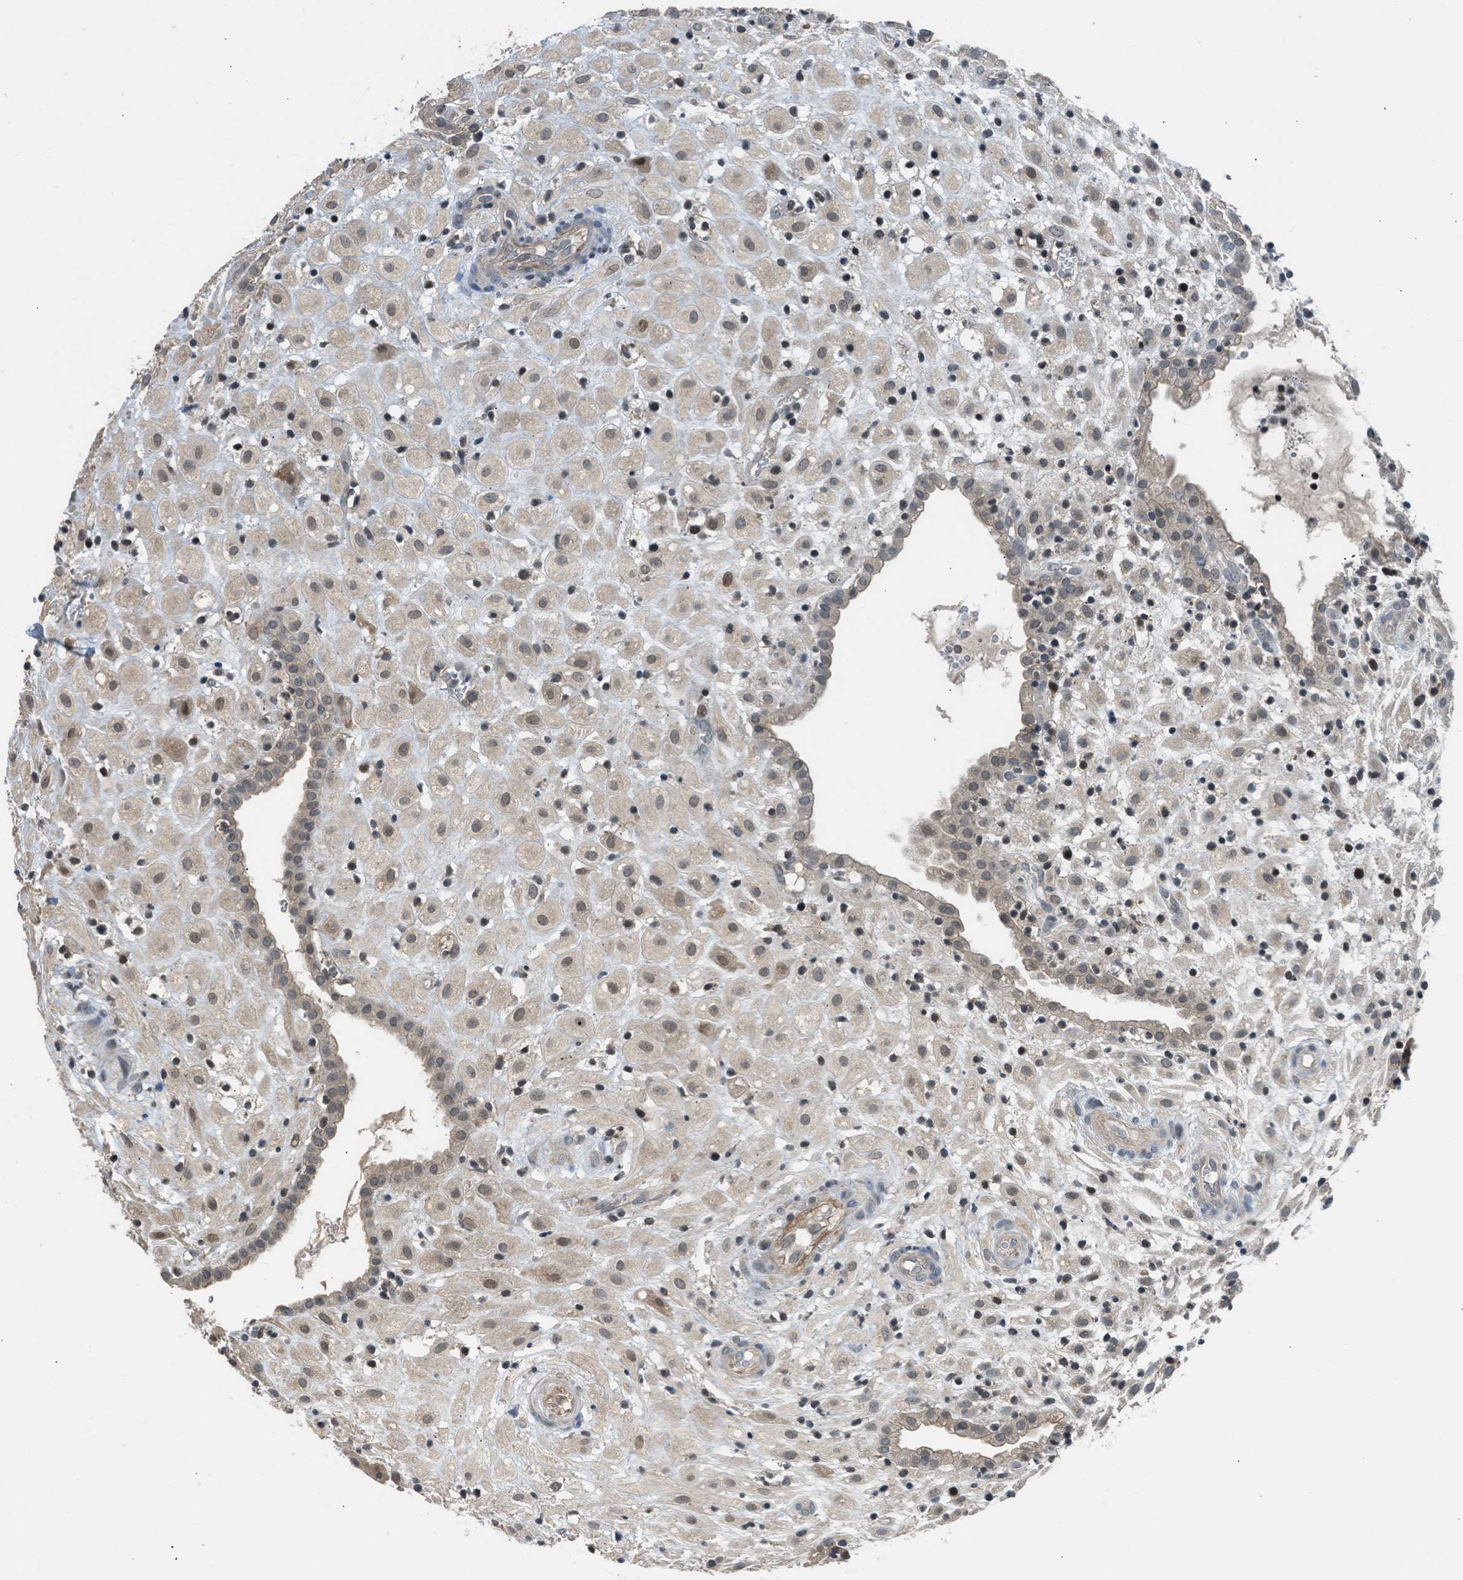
{"staining": {"intensity": "weak", "quantity": ">75%", "location": "cytoplasmic/membranous,nuclear"}, "tissue": "placenta", "cell_type": "Decidual cells", "image_type": "normal", "snomed": [{"axis": "morphology", "description": "Normal tissue, NOS"}, {"axis": "topography", "description": "Placenta"}], "caption": "Decidual cells show low levels of weak cytoplasmic/membranous,nuclear positivity in about >75% of cells in normal placenta.", "gene": "TTBK2", "patient": {"sex": "female", "age": 18}}